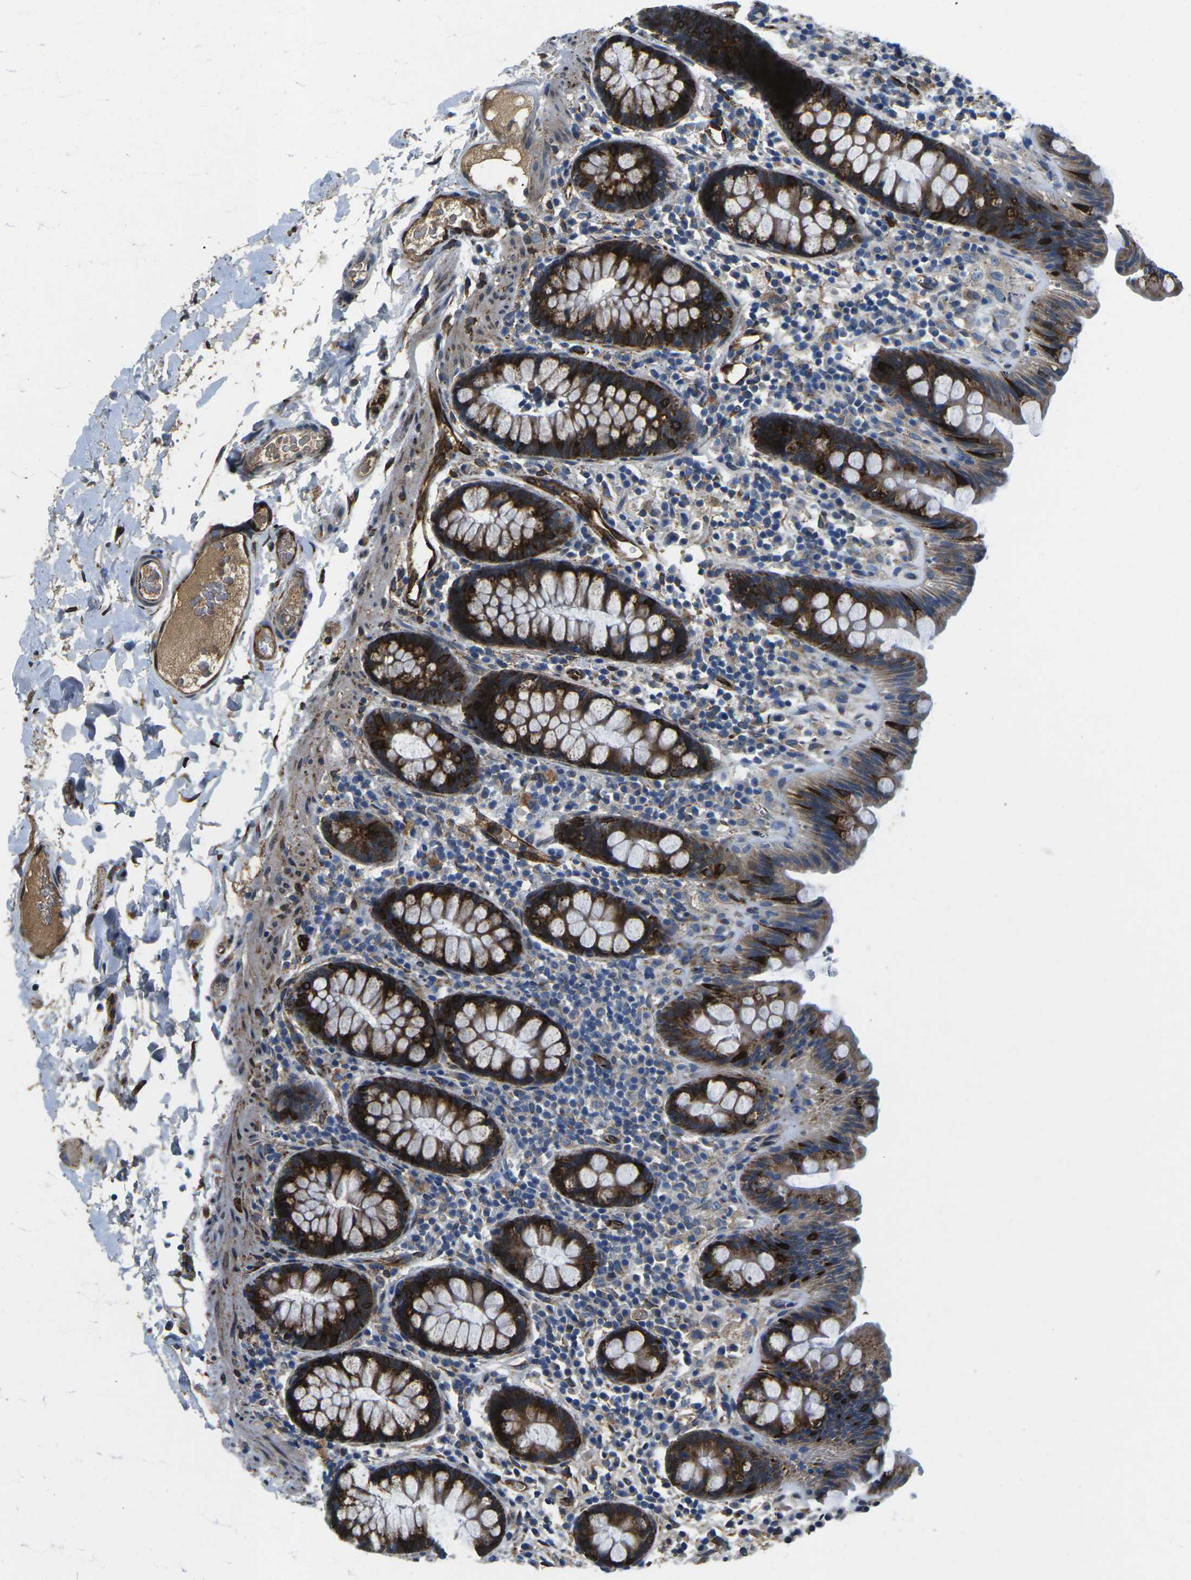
{"staining": {"intensity": "strong", "quantity": ">75%", "location": "cytoplasmic/membranous"}, "tissue": "colon", "cell_type": "Endothelial cells", "image_type": "normal", "snomed": [{"axis": "morphology", "description": "Normal tissue, NOS"}, {"axis": "topography", "description": "Colon"}], "caption": "DAB (3,3'-diaminobenzidine) immunohistochemical staining of unremarkable colon reveals strong cytoplasmic/membranous protein expression in approximately >75% of endothelial cells.", "gene": "PDZD8", "patient": {"sex": "female", "age": 80}}